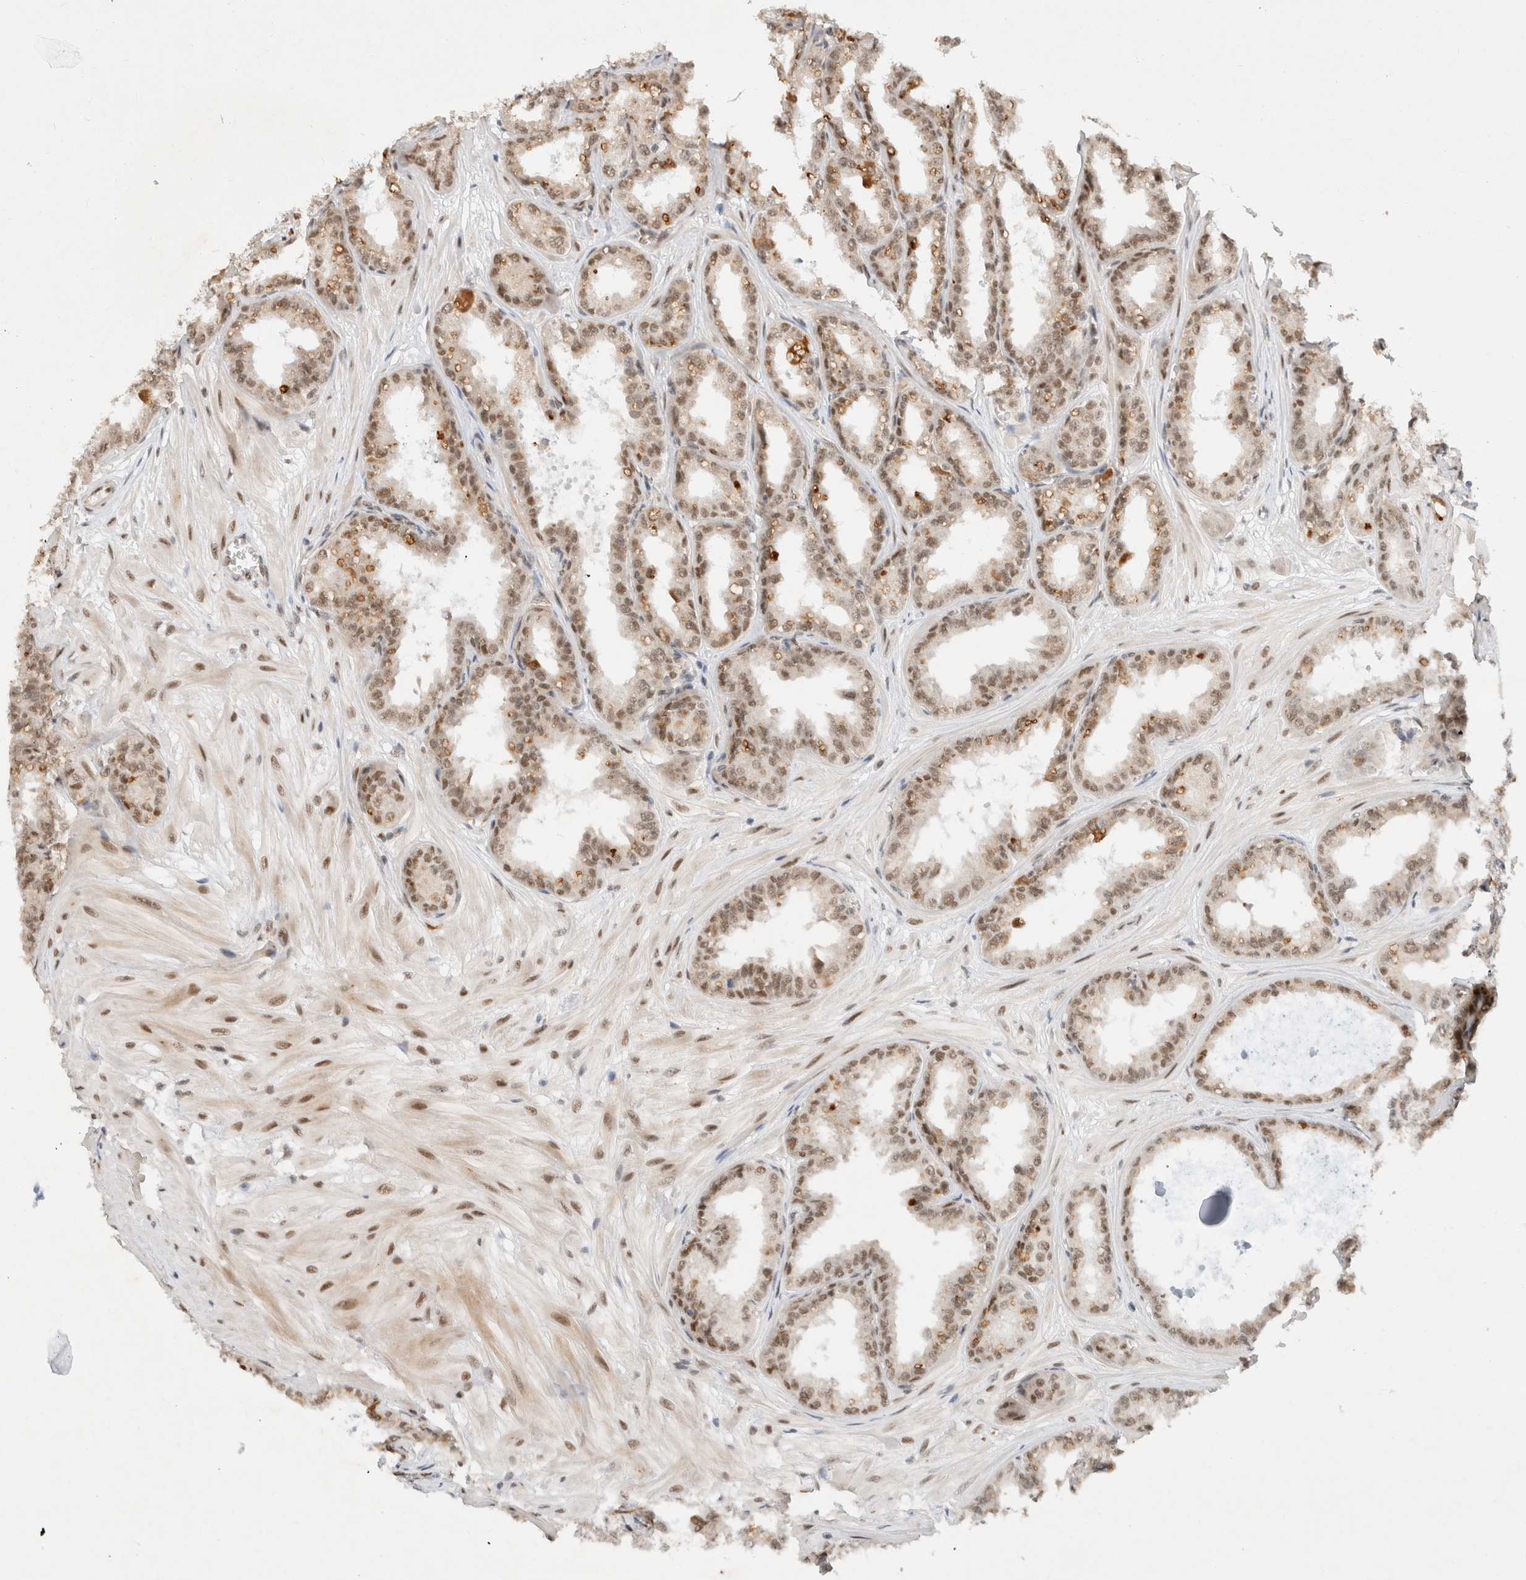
{"staining": {"intensity": "moderate", "quantity": ">75%", "location": "nuclear"}, "tissue": "seminal vesicle", "cell_type": "Glandular cells", "image_type": "normal", "snomed": [{"axis": "morphology", "description": "Normal tissue, NOS"}, {"axis": "topography", "description": "Prostate"}, {"axis": "topography", "description": "Seminal veicle"}], "caption": "The image demonstrates immunohistochemical staining of benign seminal vesicle. There is moderate nuclear expression is present in approximately >75% of glandular cells. The protein is shown in brown color, while the nuclei are stained blue.", "gene": "GTF2I", "patient": {"sex": "male", "age": 51}}